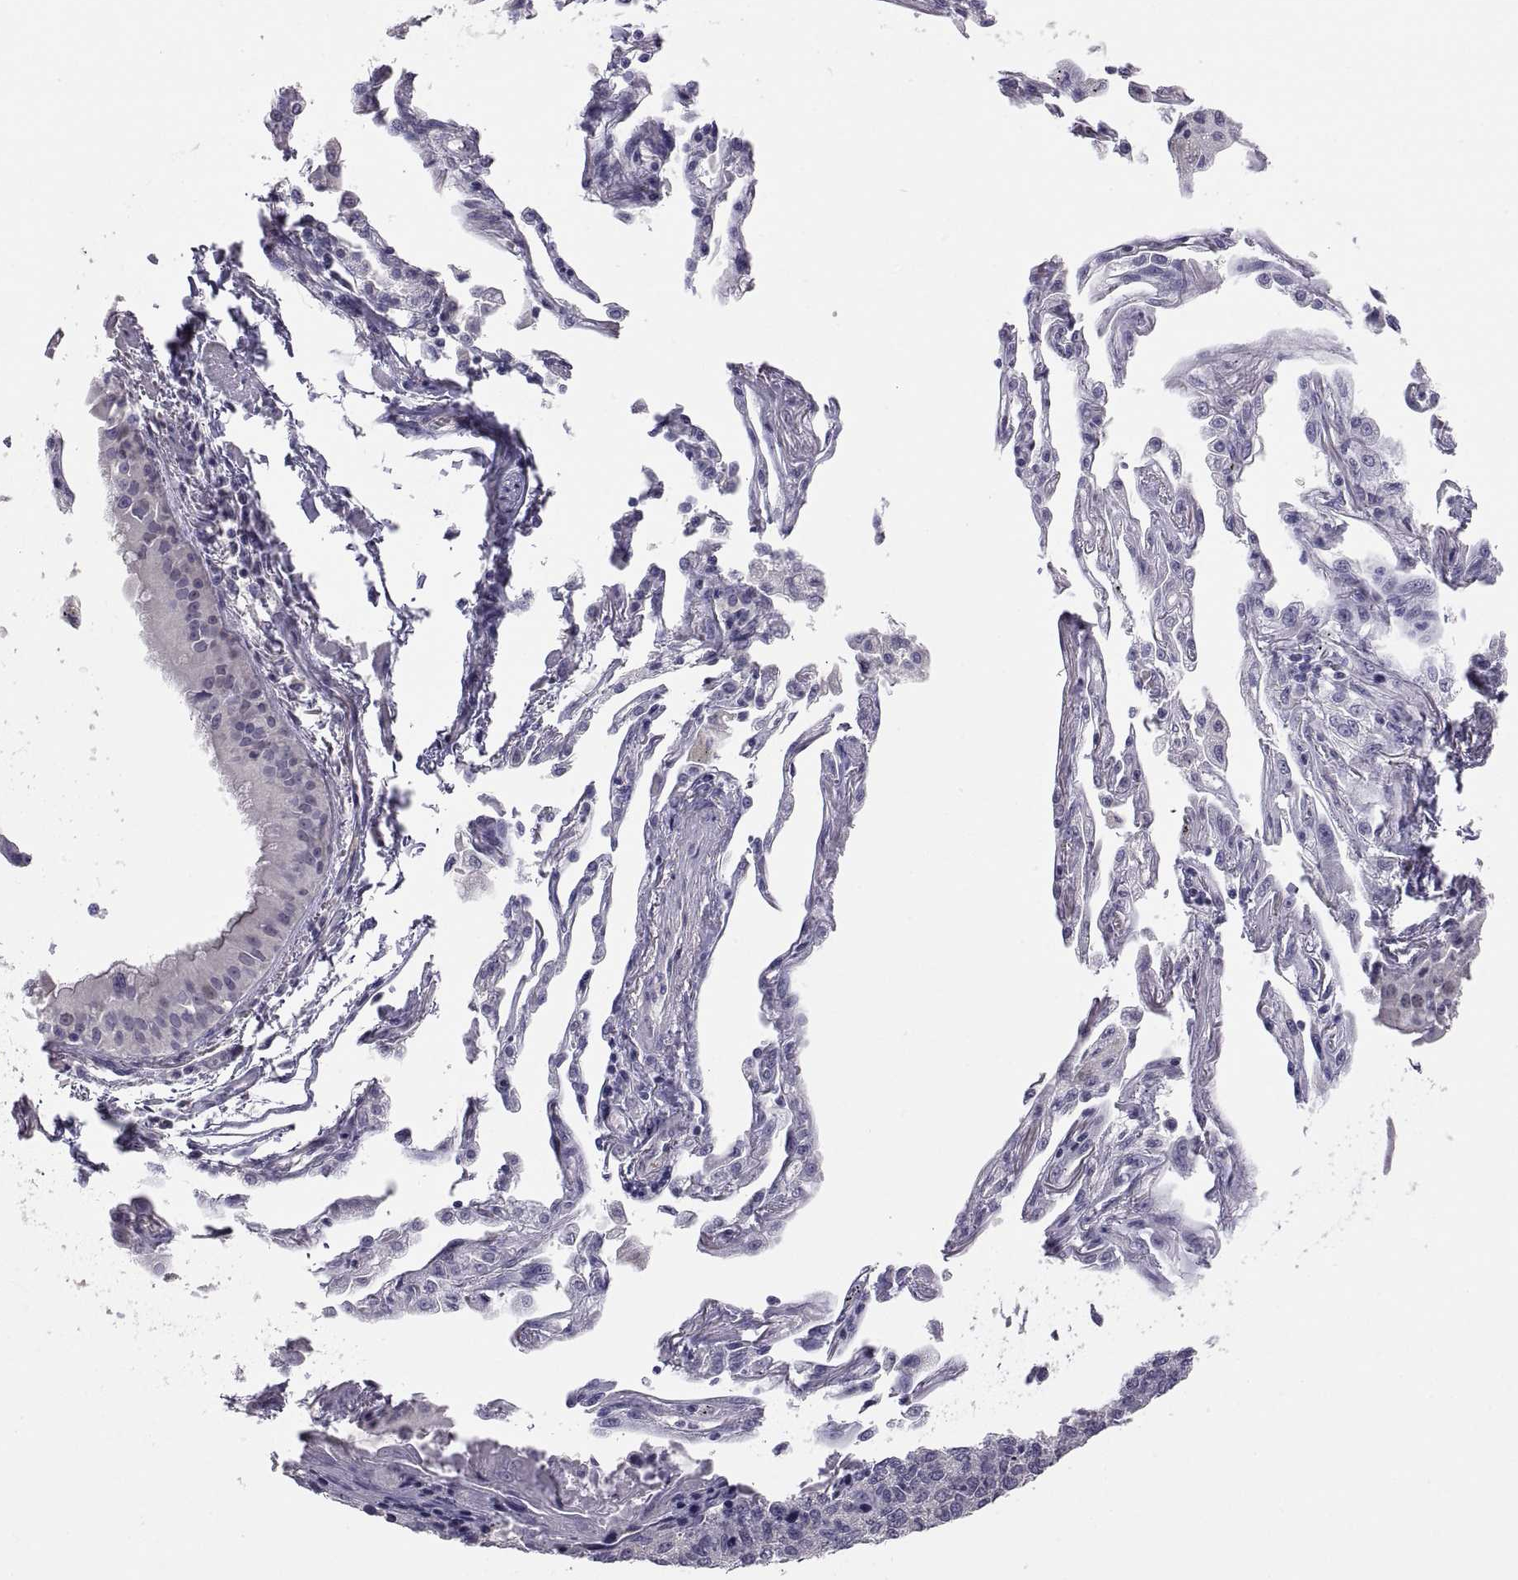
{"staining": {"intensity": "negative", "quantity": "none", "location": "none"}, "tissue": "lung cancer", "cell_type": "Tumor cells", "image_type": "cancer", "snomed": [{"axis": "morphology", "description": "Squamous cell carcinoma, NOS"}, {"axis": "topography", "description": "Lung"}], "caption": "DAB immunohistochemical staining of human lung cancer (squamous cell carcinoma) shows no significant staining in tumor cells.", "gene": "STRC", "patient": {"sex": "male", "age": 73}}